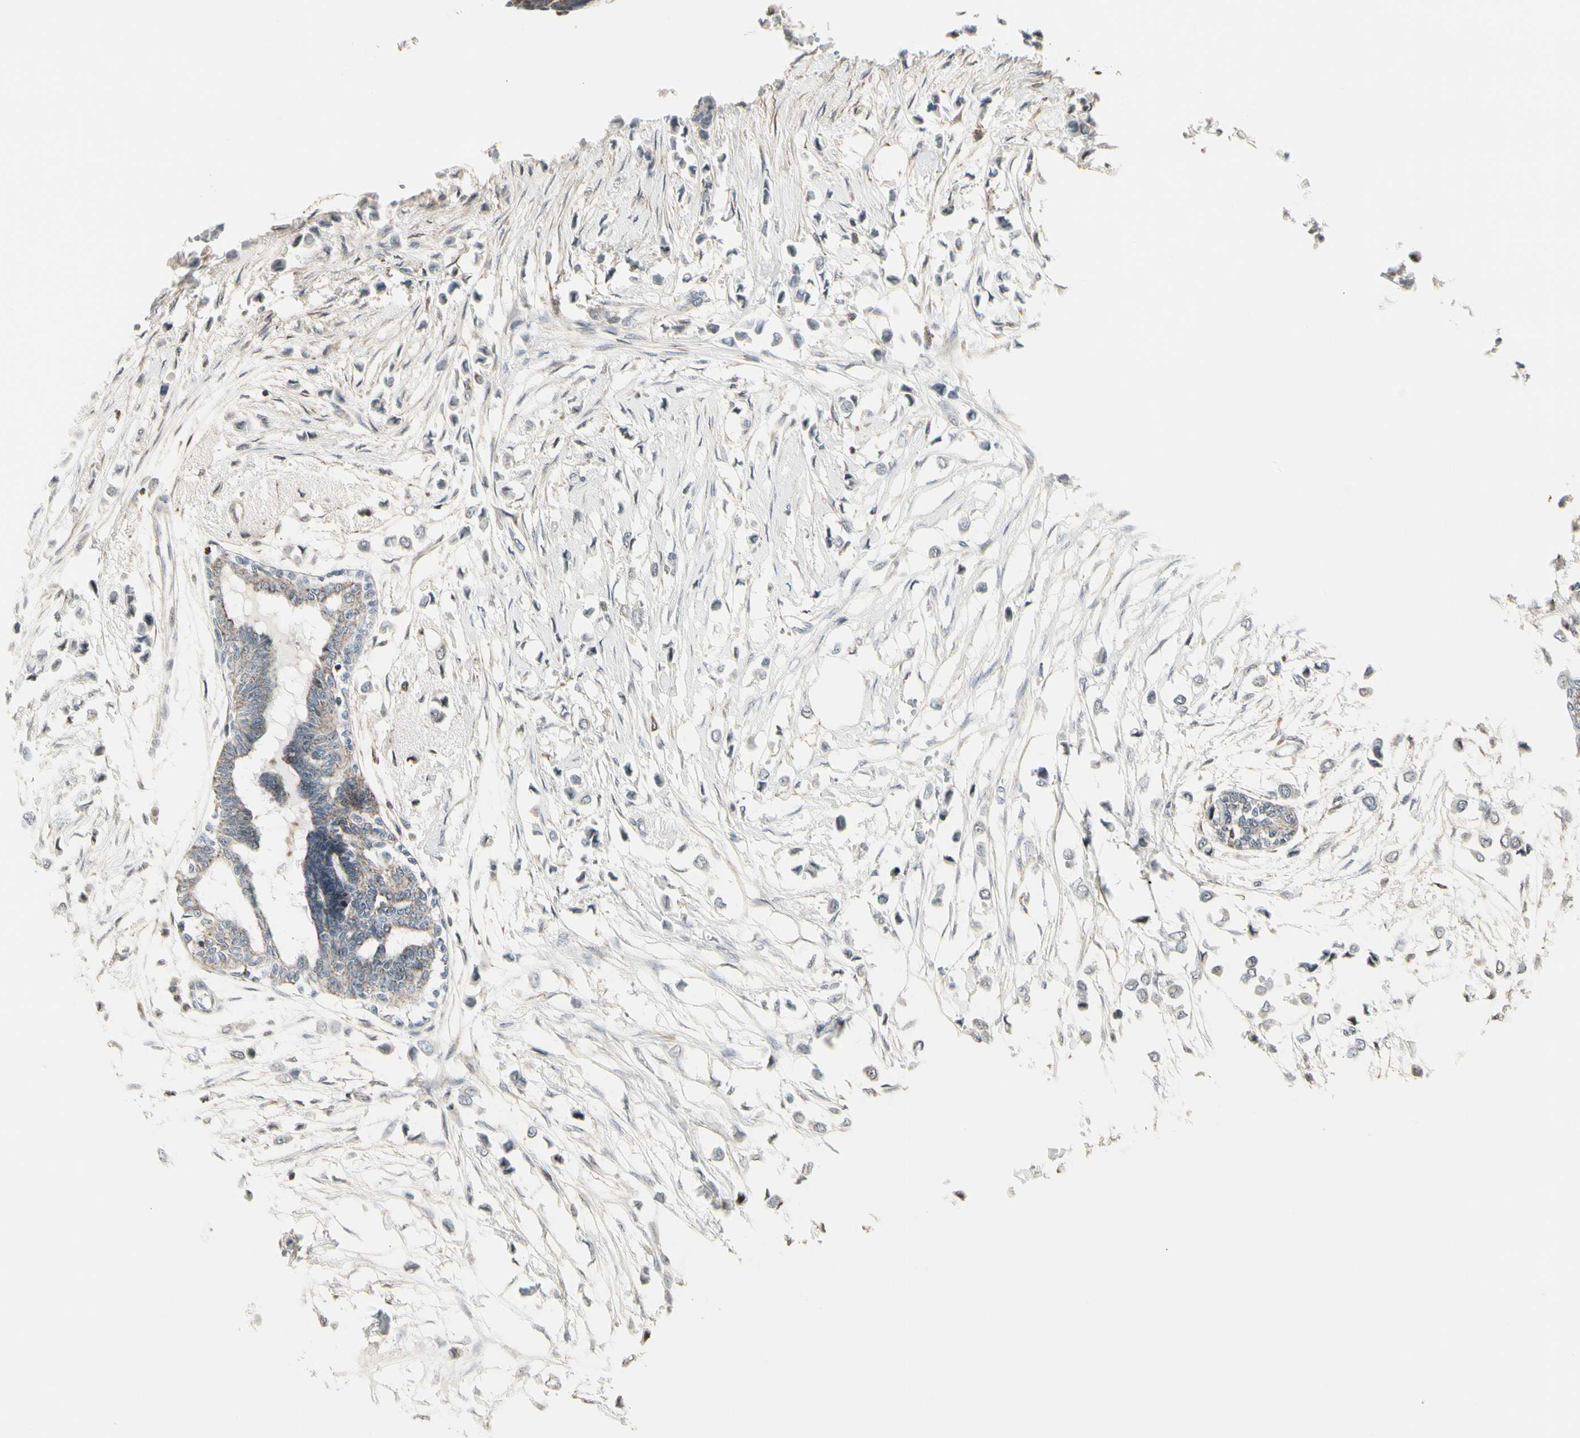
{"staining": {"intensity": "negative", "quantity": "none", "location": "none"}, "tissue": "breast cancer", "cell_type": "Tumor cells", "image_type": "cancer", "snomed": [{"axis": "morphology", "description": "Lobular carcinoma"}, {"axis": "topography", "description": "Breast"}], "caption": "The photomicrograph demonstrates no staining of tumor cells in breast cancer (lobular carcinoma).", "gene": "TMEM176A", "patient": {"sex": "female", "age": 51}}